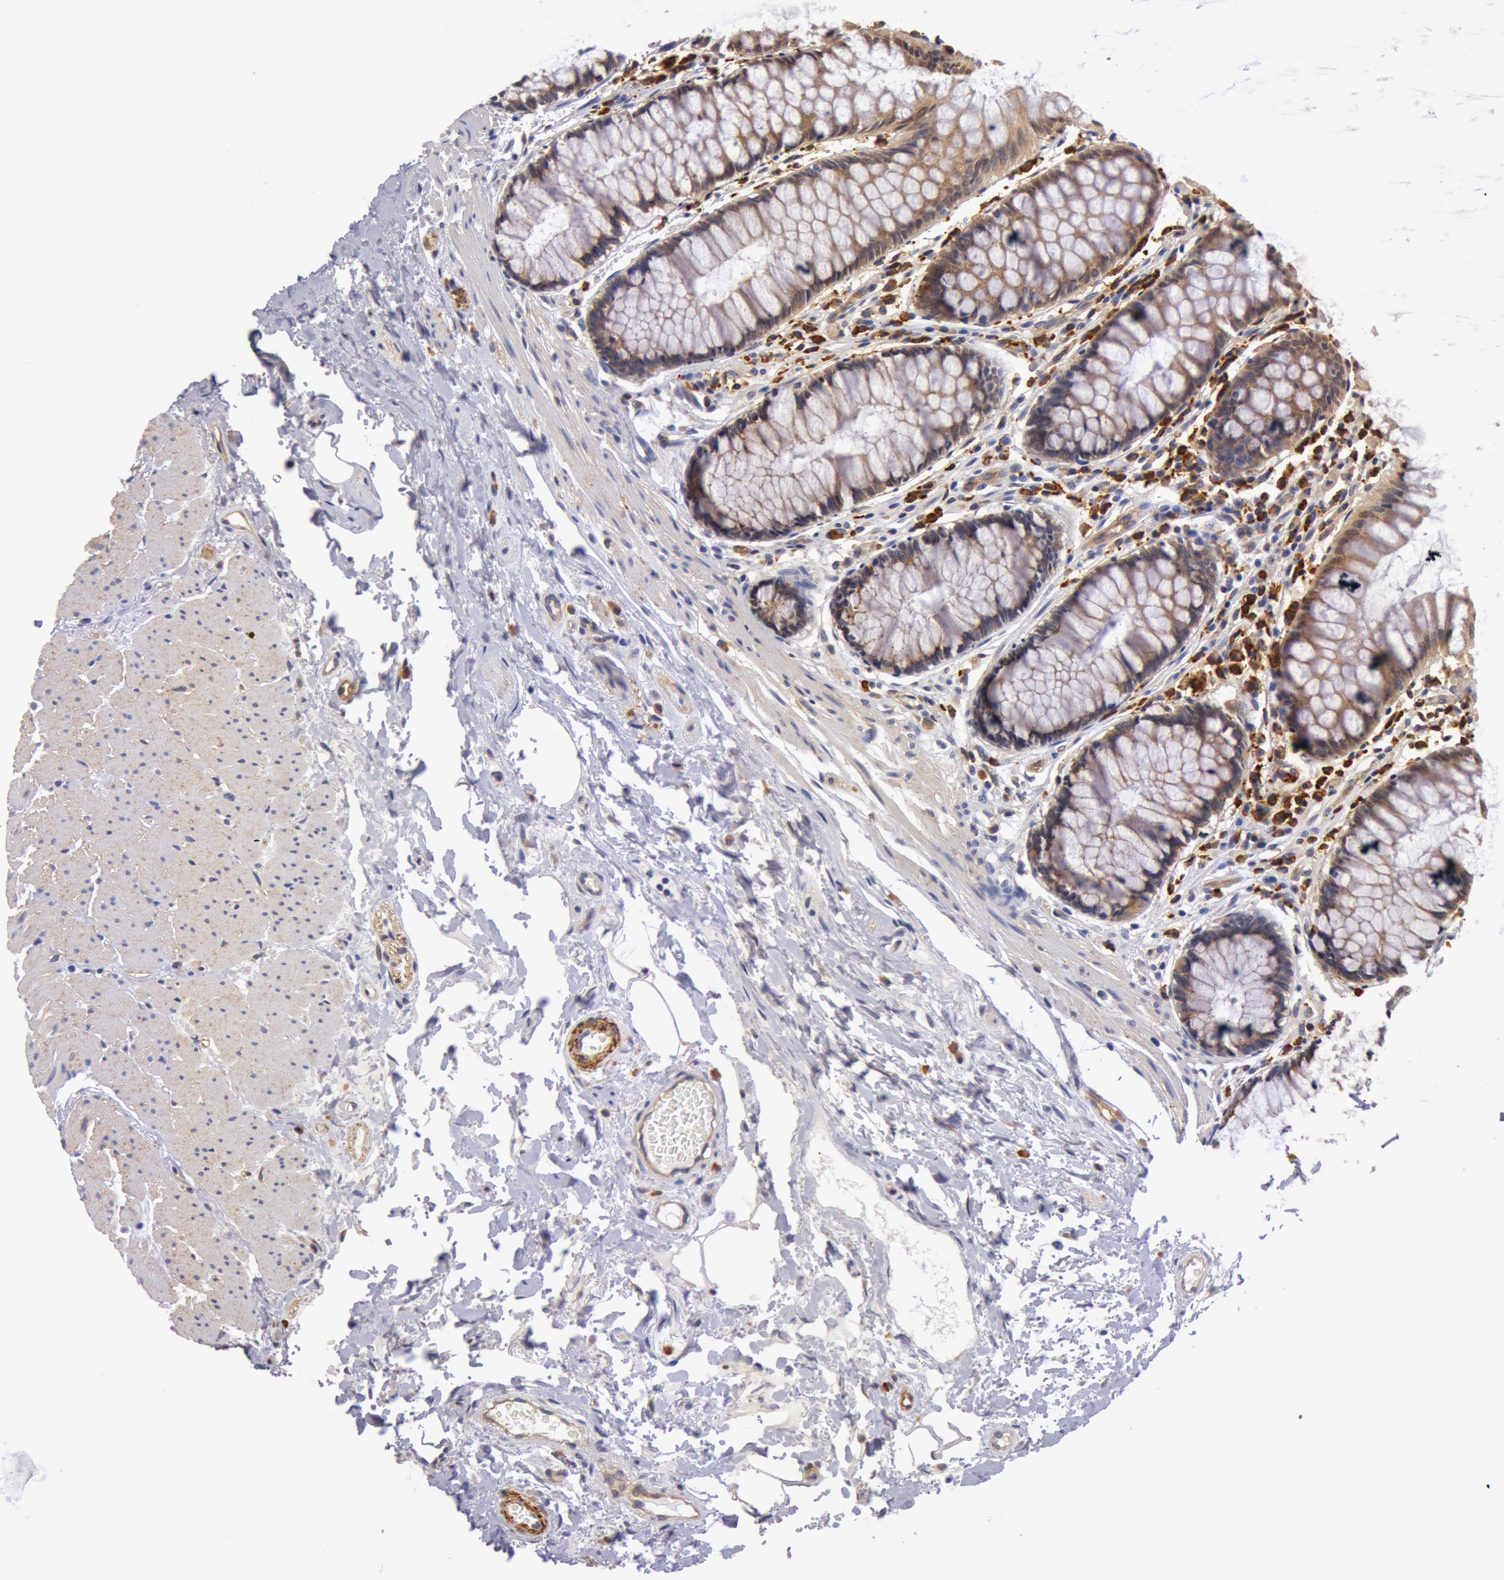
{"staining": {"intensity": "weak", "quantity": ">75%", "location": "cytoplasmic/membranous"}, "tissue": "rectum", "cell_type": "Glandular cells", "image_type": "normal", "snomed": [{"axis": "morphology", "description": "Normal tissue, NOS"}, {"axis": "topography", "description": "Rectum"}], "caption": "Immunohistochemistry (IHC) micrograph of benign rectum: human rectum stained using immunohistochemistry (IHC) displays low levels of weak protein expression localized specifically in the cytoplasmic/membranous of glandular cells, appearing as a cytoplasmic/membranous brown color.", "gene": "IL23A", "patient": {"sex": "male", "age": 77}}